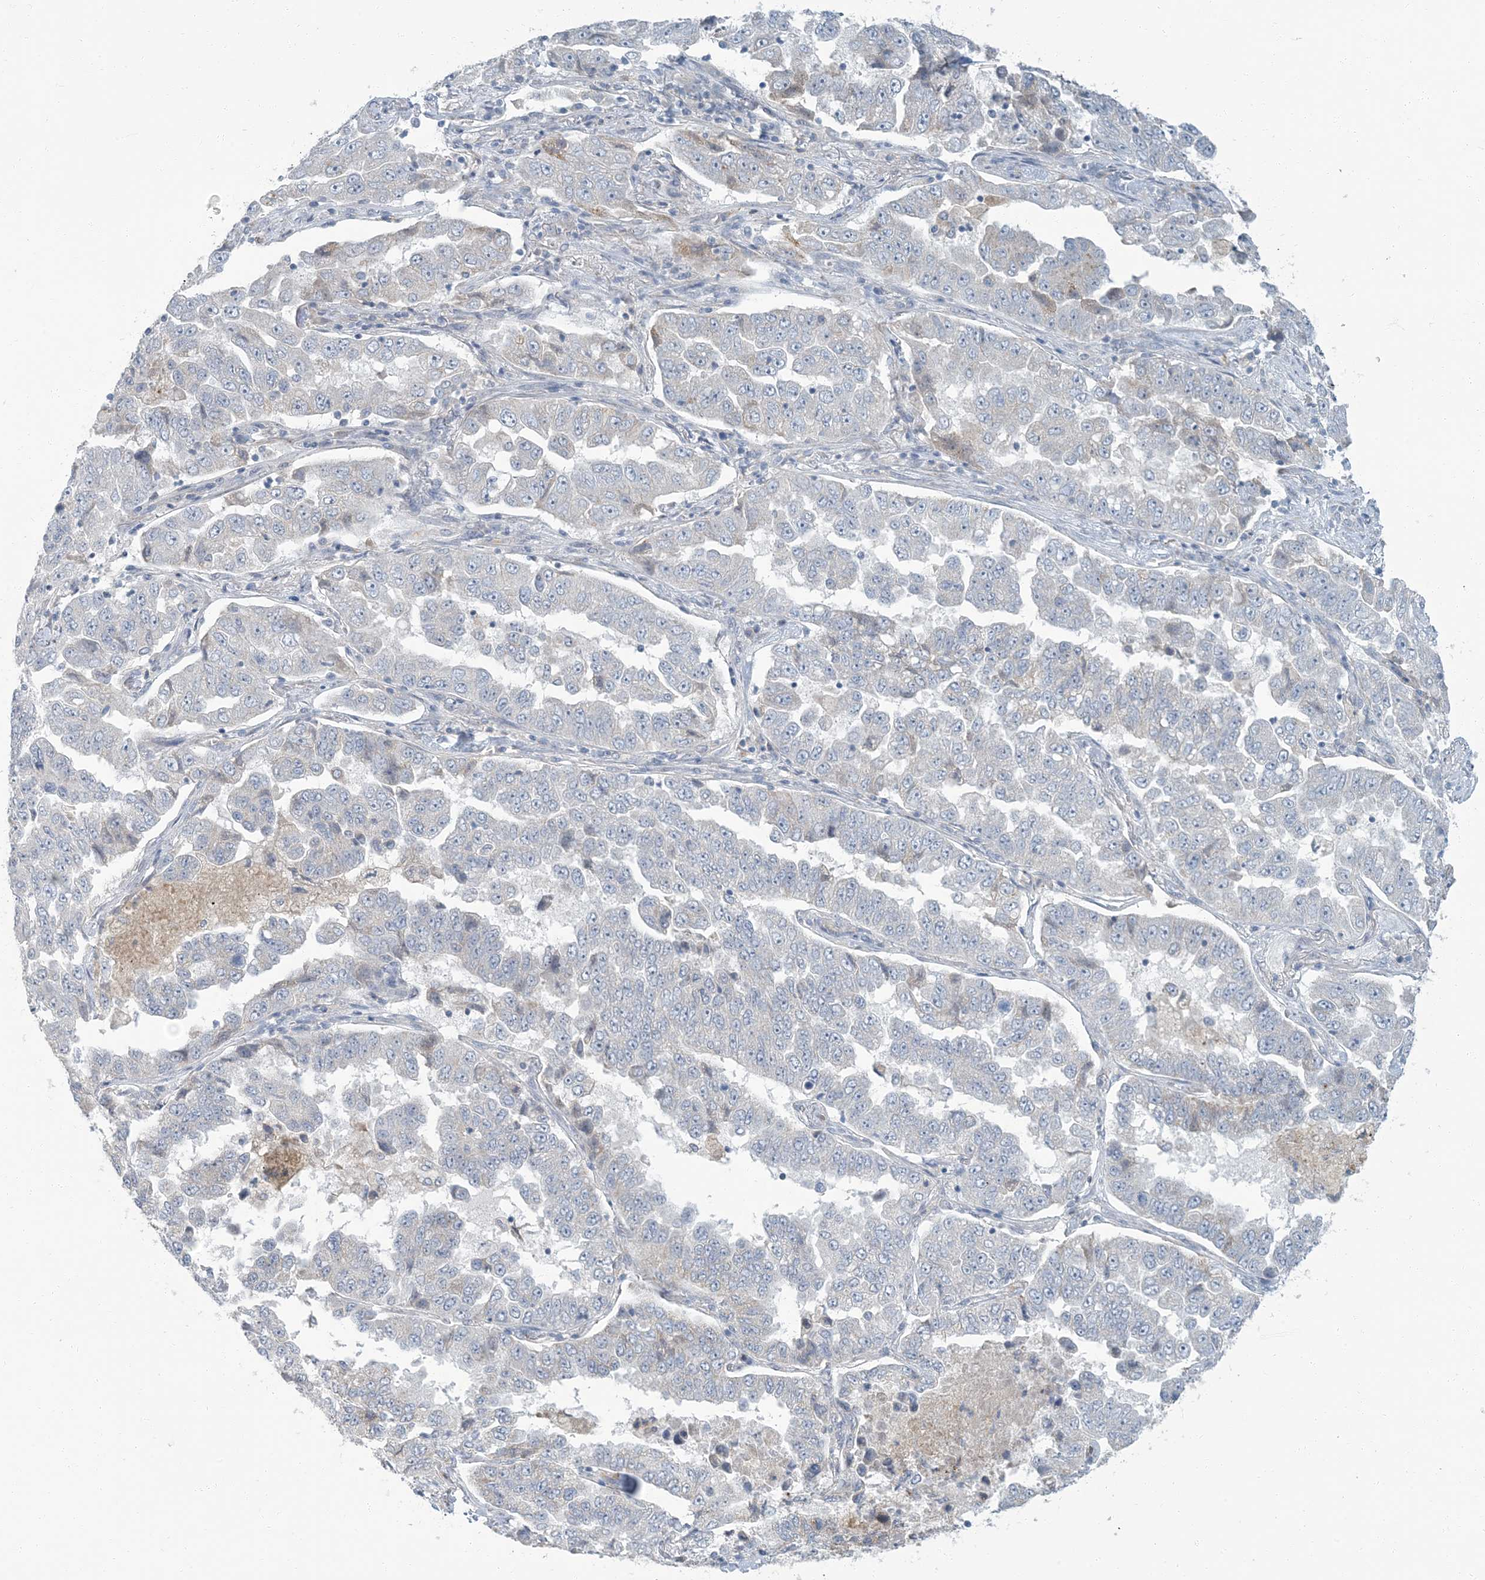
{"staining": {"intensity": "moderate", "quantity": "<25%", "location": "cytoplasmic/membranous"}, "tissue": "lung cancer", "cell_type": "Tumor cells", "image_type": "cancer", "snomed": [{"axis": "morphology", "description": "Adenocarcinoma, NOS"}, {"axis": "topography", "description": "Lung"}], "caption": "Immunohistochemistry (IHC) staining of lung adenocarcinoma, which displays low levels of moderate cytoplasmic/membranous expression in approximately <25% of tumor cells indicating moderate cytoplasmic/membranous protein expression. The staining was performed using DAB (brown) for protein detection and nuclei were counterstained in hematoxylin (blue).", "gene": "EPHA4", "patient": {"sex": "female", "age": 51}}